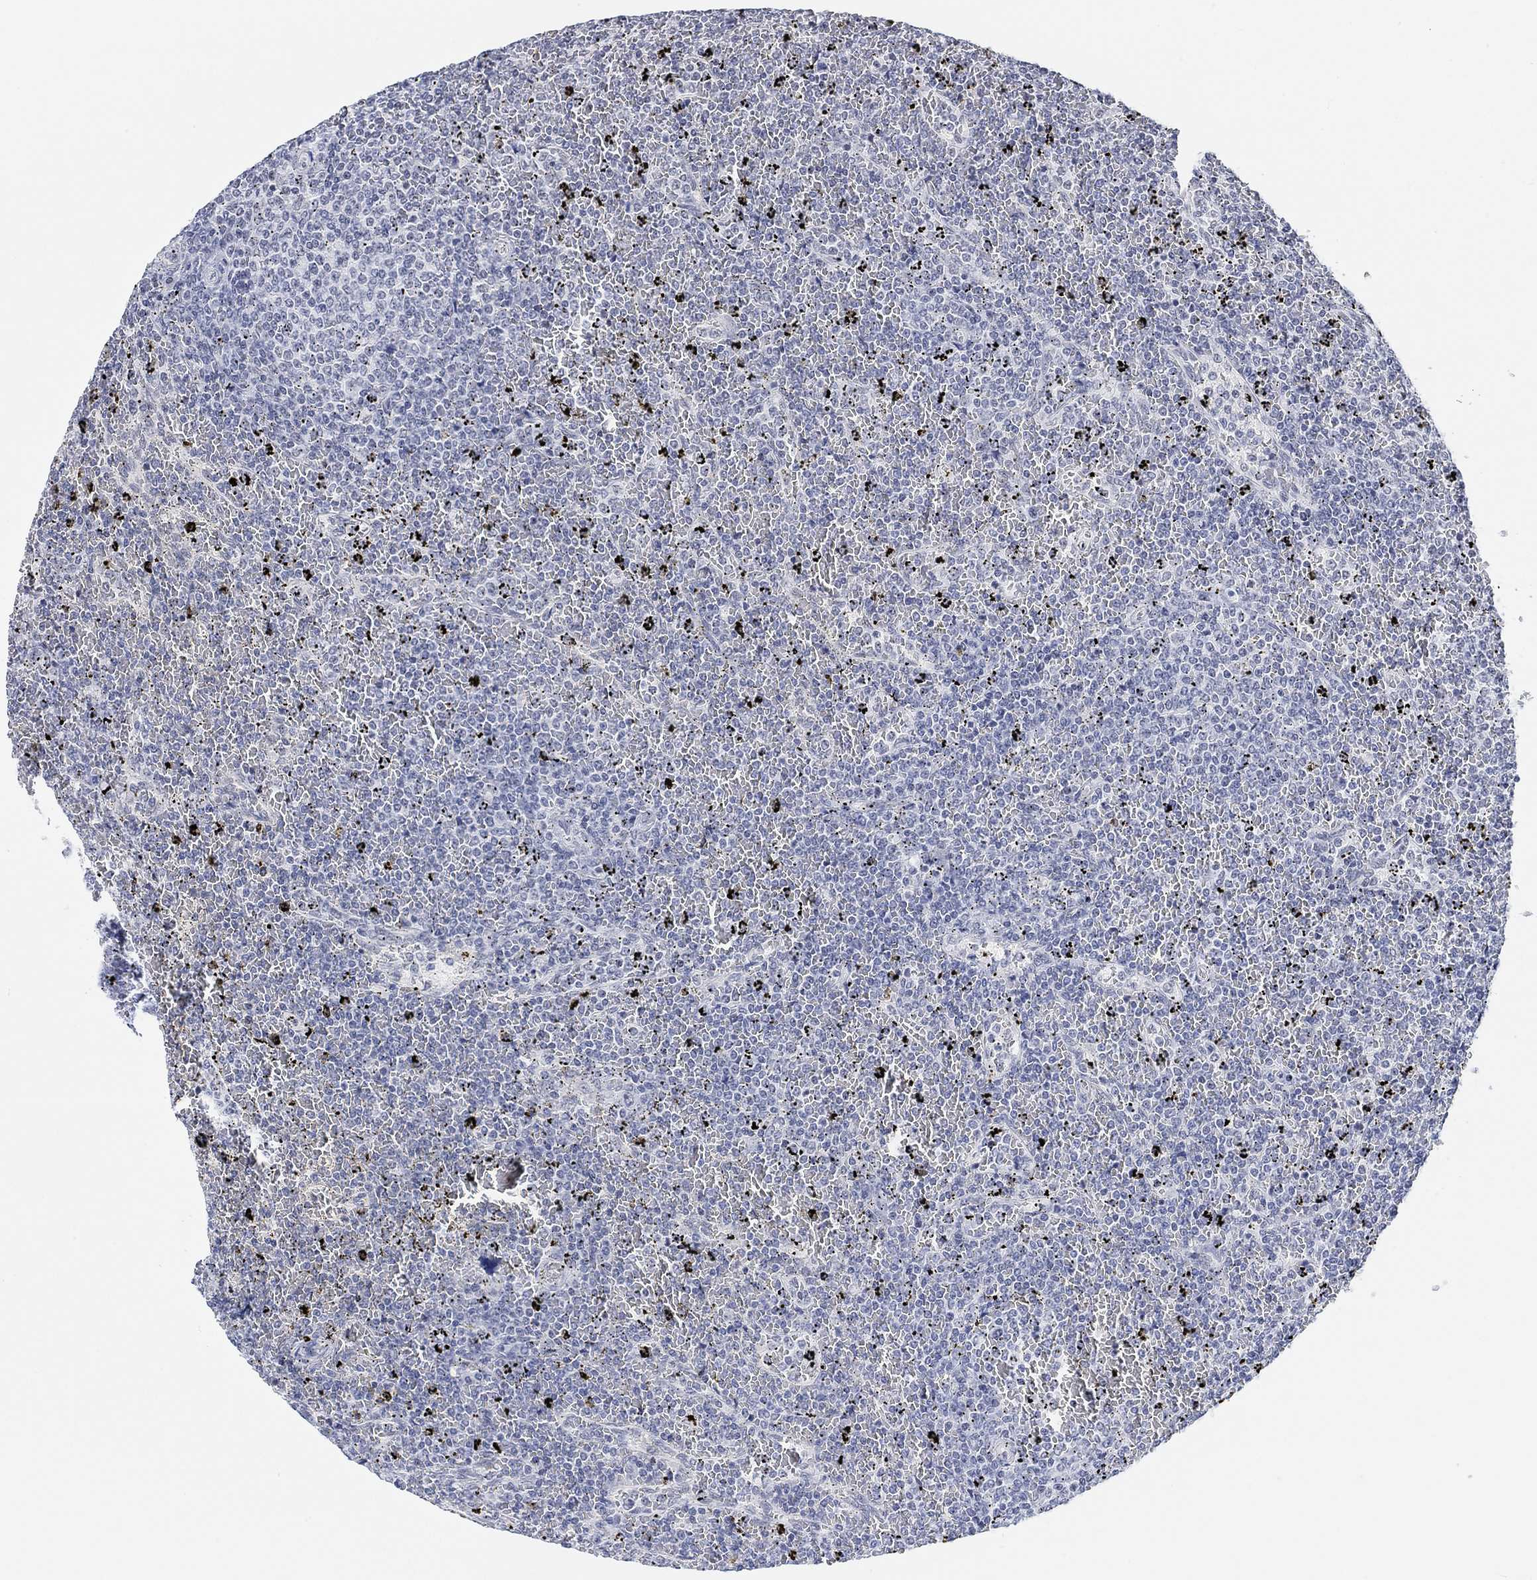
{"staining": {"intensity": "negative", "quantity": "none", "location": "none"}, "tissue": "lymphoma", "cell_type": "Tumor cells", "image_type": "cancer", "snomed": [{"axis": "morphology", "description": "Malignant lymphoma, non-Hodgkin's type, Low grade"}, {"axis": "topography", "description": "Spleen"}], "caption": "IHC histopathology image of neoplastic tissue: malignant lymphoma, non-Hodgkin's type (low-grade) stained with DAB displays no significant protein staining in tumor cells.", "gene": "PURG", "patient": {"sex": "female", "age": 77}}